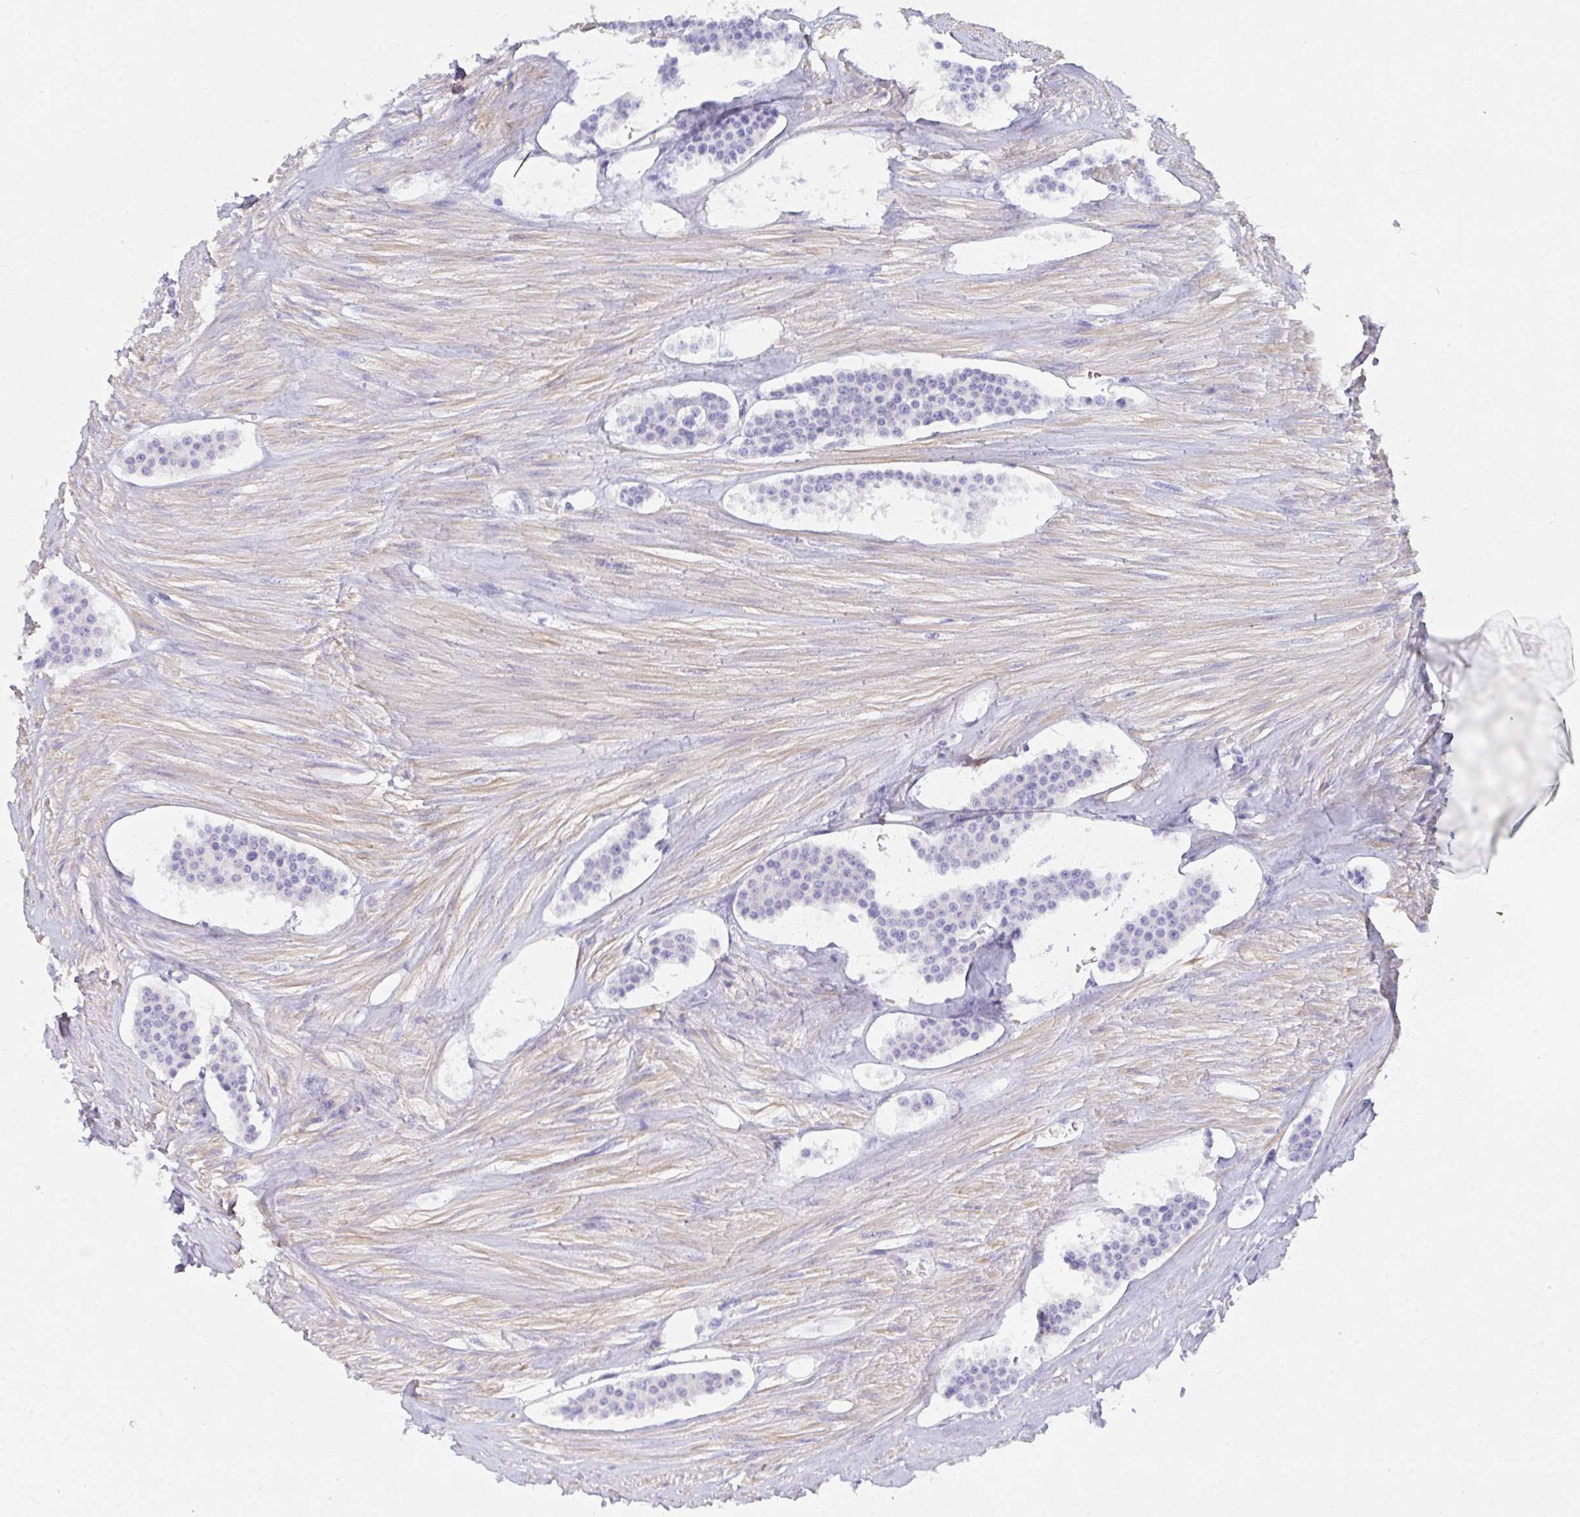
{"staining": {"intensity": "negative", "quantity": "none", "location": "none"}, "tissue": "carcinoid", "cell_type": "Tumor cells", "image_type": "cancer", "snomed": [{"axis": "morphology", "description": "Carcinoid, malignant, NOS"}, {"axis": "topography", "description": "Small intestine"}], "caption": "The image shows no significant staining in tumor cells of malignant carcinoid.", "gene": "CEP170B", "patient": {"sex": "male", "age": 60}}